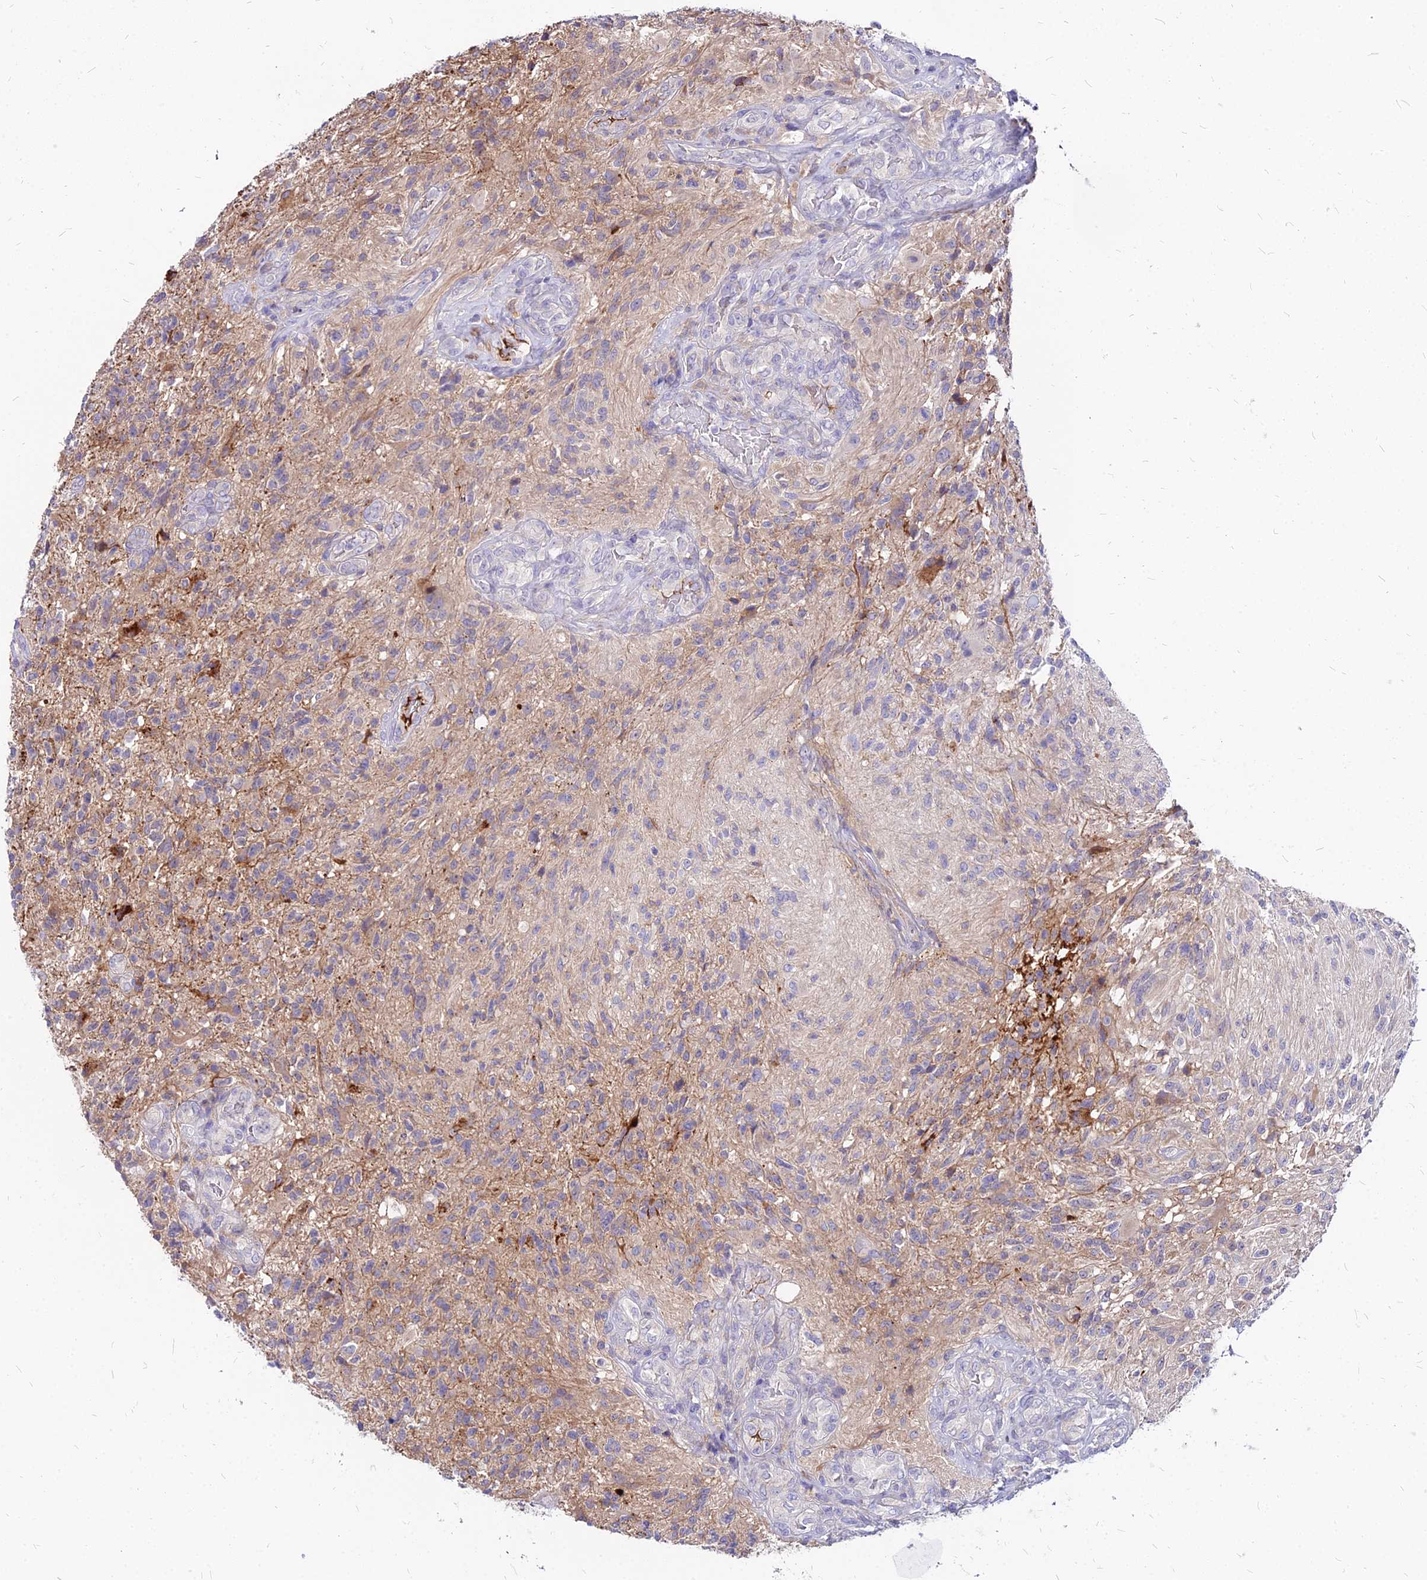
{"staining": {"intensity": "weak", "quantity": "25%-75%", "location": "cytoplasmic/membranous"}, "tissue": "glioma", "cell_type": "Tumor cells", "image_type": "cancer", "snomed": [{"axis": "morphology", "description": "Glioma, malignant, High grade"}, {"axis": "topography", "description": "Brain"}], "caption": "An immunohistochemistry photomicrograph of tumor tissue is shown. Protein staining in brown labels weak cytoplasmic/membranous positivity in glioma within tumor cells.", "gene": "ACSM6", "patient": {"sex": "male", "age": 56}}